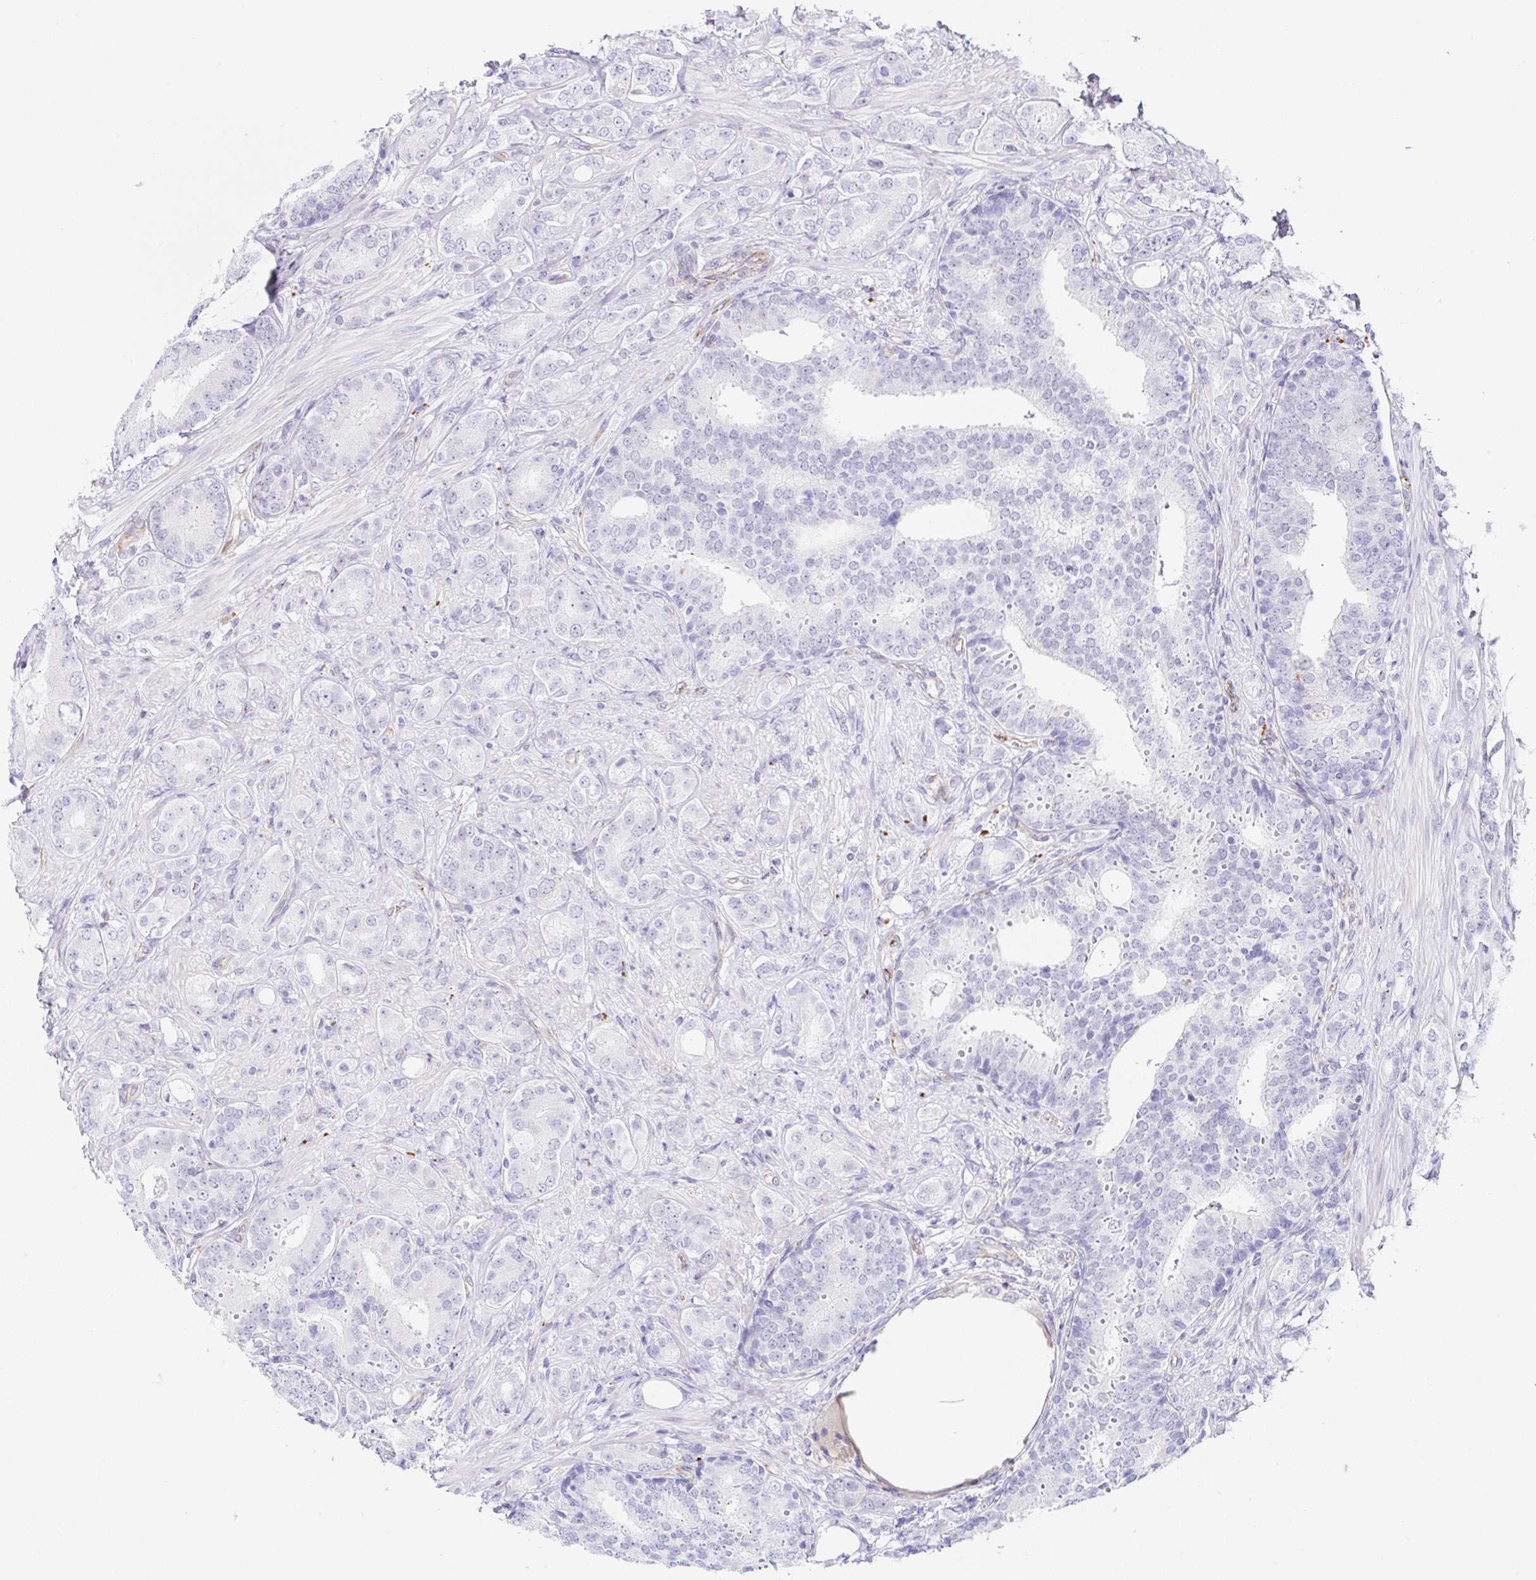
{"staining": {"intensity": "negative", "quantity": "none", "location": "none"}, "tissue": "prostate cancer", "cell_type": "Tumor cells", "image_type": "cancer", "snomed": [{"axis": "morphology", "description": "Adenocarcinoma, High grade"}, {"axis": "topography", "description": "Prostate"}], "caption": "High-grade adenocarcinoma (prostate) was stained to show a protein in brown. There is no significant expression in tumor cells.", "gene": "DKK4", "patient": {"sex": "male", "age": 62}}